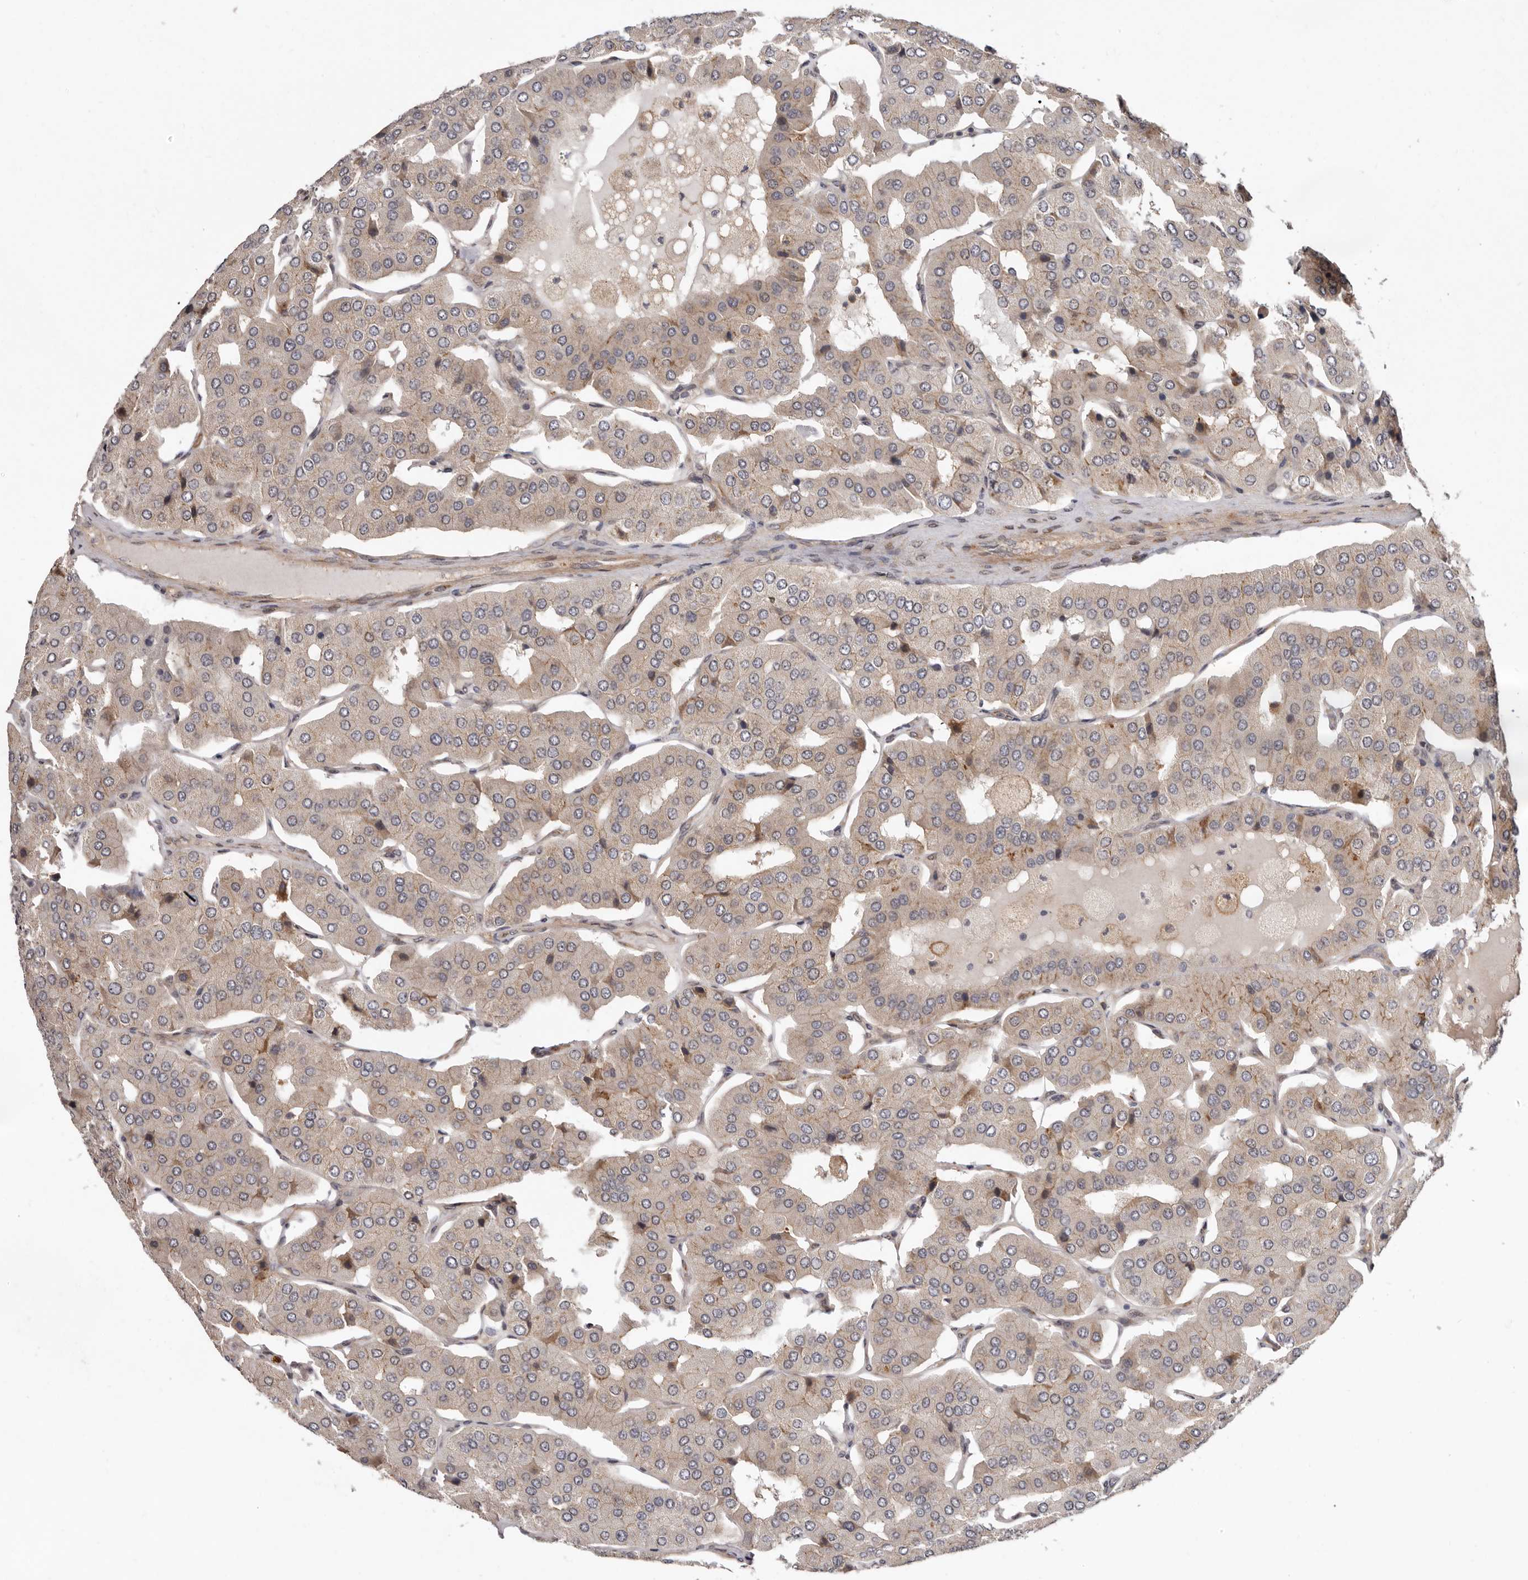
{"staining": {"intensity": "weak", "quantity": ">75%", "location": "cytoplasmic/membranous"}, "tissue": "parathyroid gland", "cell_type": "Glandular cells", "image_type": "normal", "snomed": [{"axis": "morphology", "description": "Normal tissue, NOS"}, {"axis": "morphology", "description": "Adenoma, NOS"}, {"axis": "topography", "description": "Parathyroid gland"}], "caption": "Glandular cells show weak cytoplasmic/membranous expression in approximately >75% of cells in benign parathyroid gland. The protein is stained brown, and the nuclei are stained in blue (DAB (3,3'-diaminobenzidine) IHC with brightfield microscopy, high magnification).", "gene": "SBDS", "patient": {"sex": "female", "age": 86}}